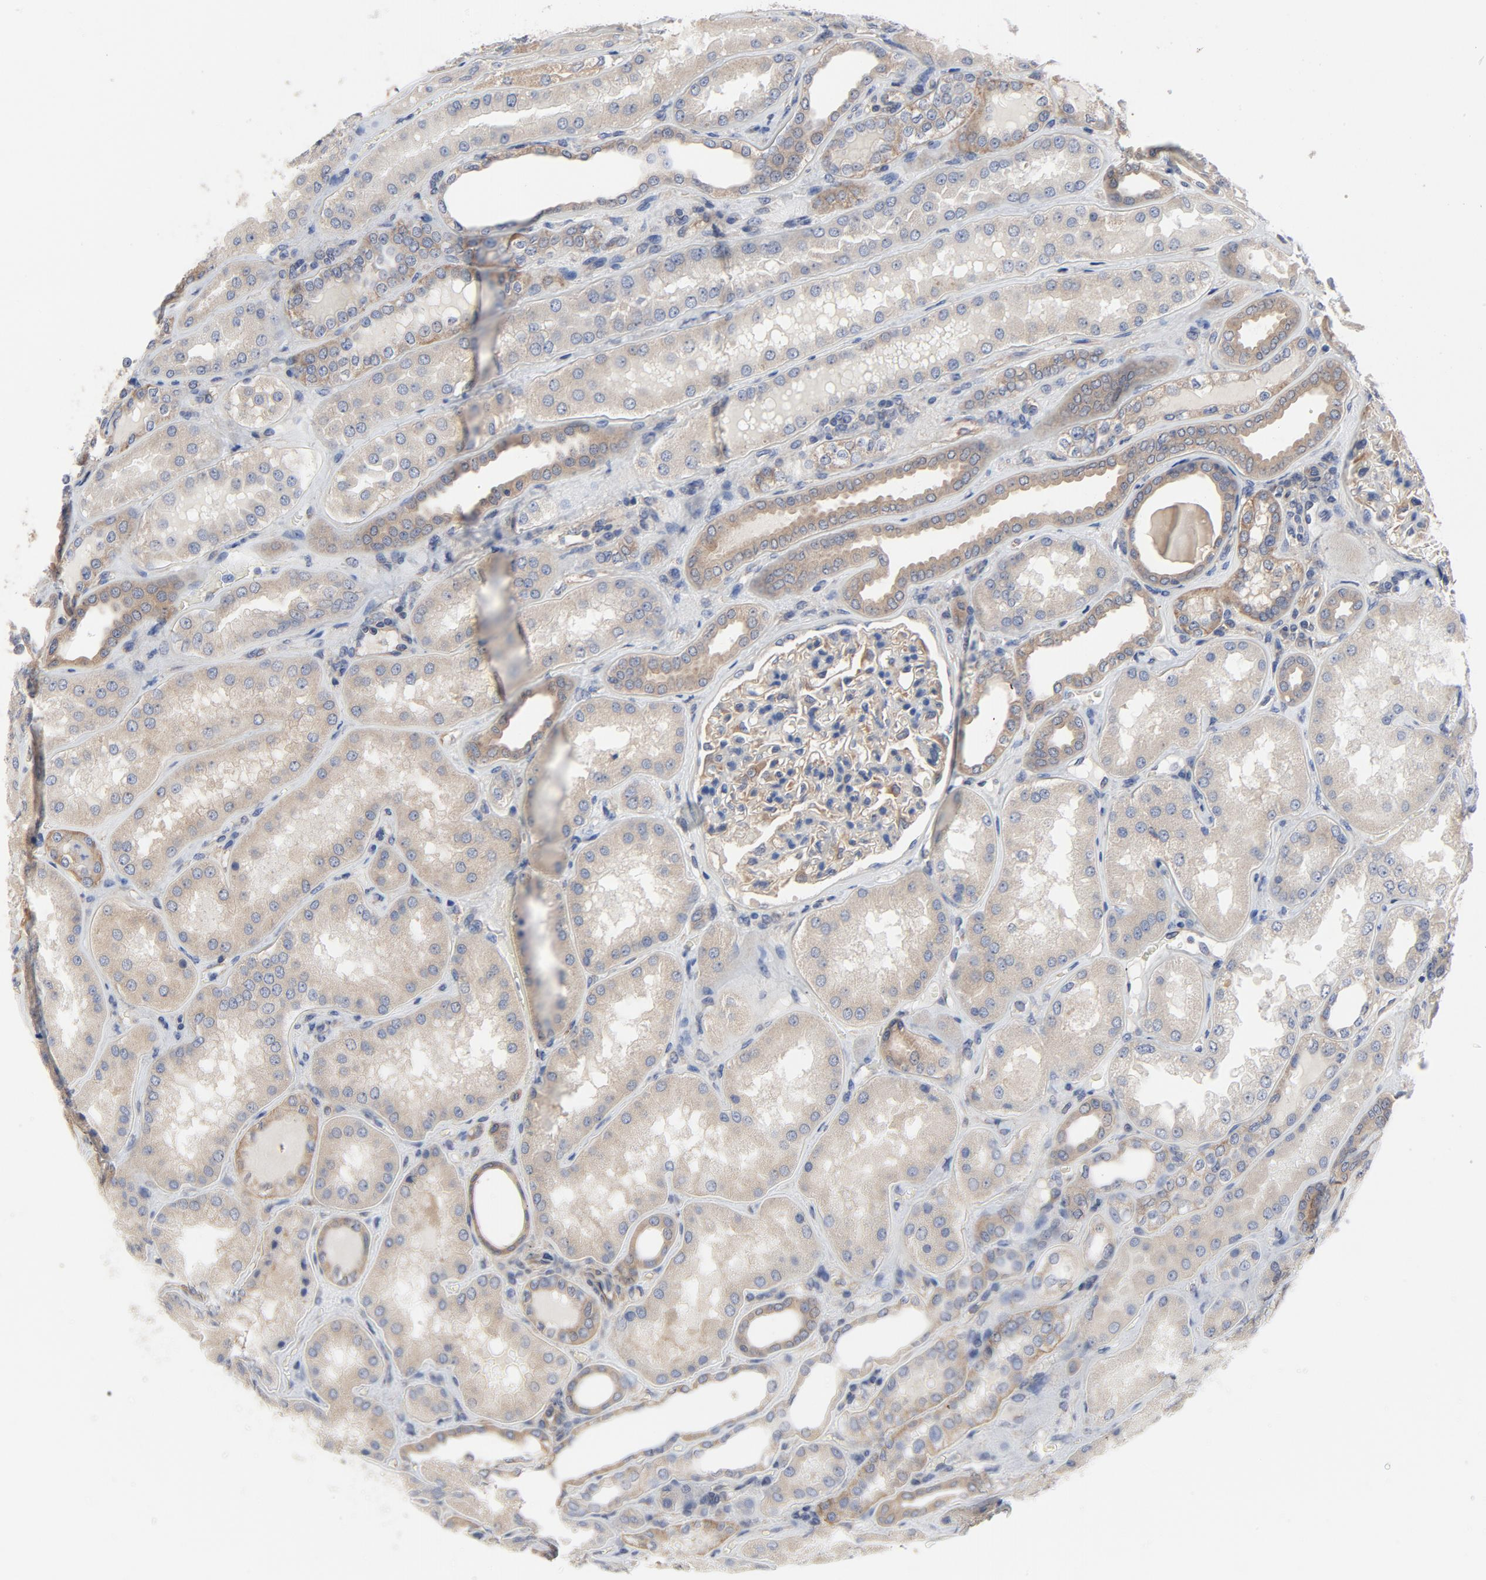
{"staining": {"intensity": "moderate", "quantity": ">75%", "location": "cytoplasmic/membranous"}, "tissue": "kidney", "cell_type": "Cells in glomeruli", "image_type": "normal", "snomed": [{"axis": "morphology", "description": "Normal tissue, NOS"}, {"axis": "topography", "description": "Kidney"}], "caption": "Approximately >75% of cells in glomeruli in unremarkable human kidney display moderate cytoplasmic/membranous protein staining as visualized by brown immunohistochemical staining.", "gene": "DYNLT3", "patient": {"sex": "female", "age": 56}}